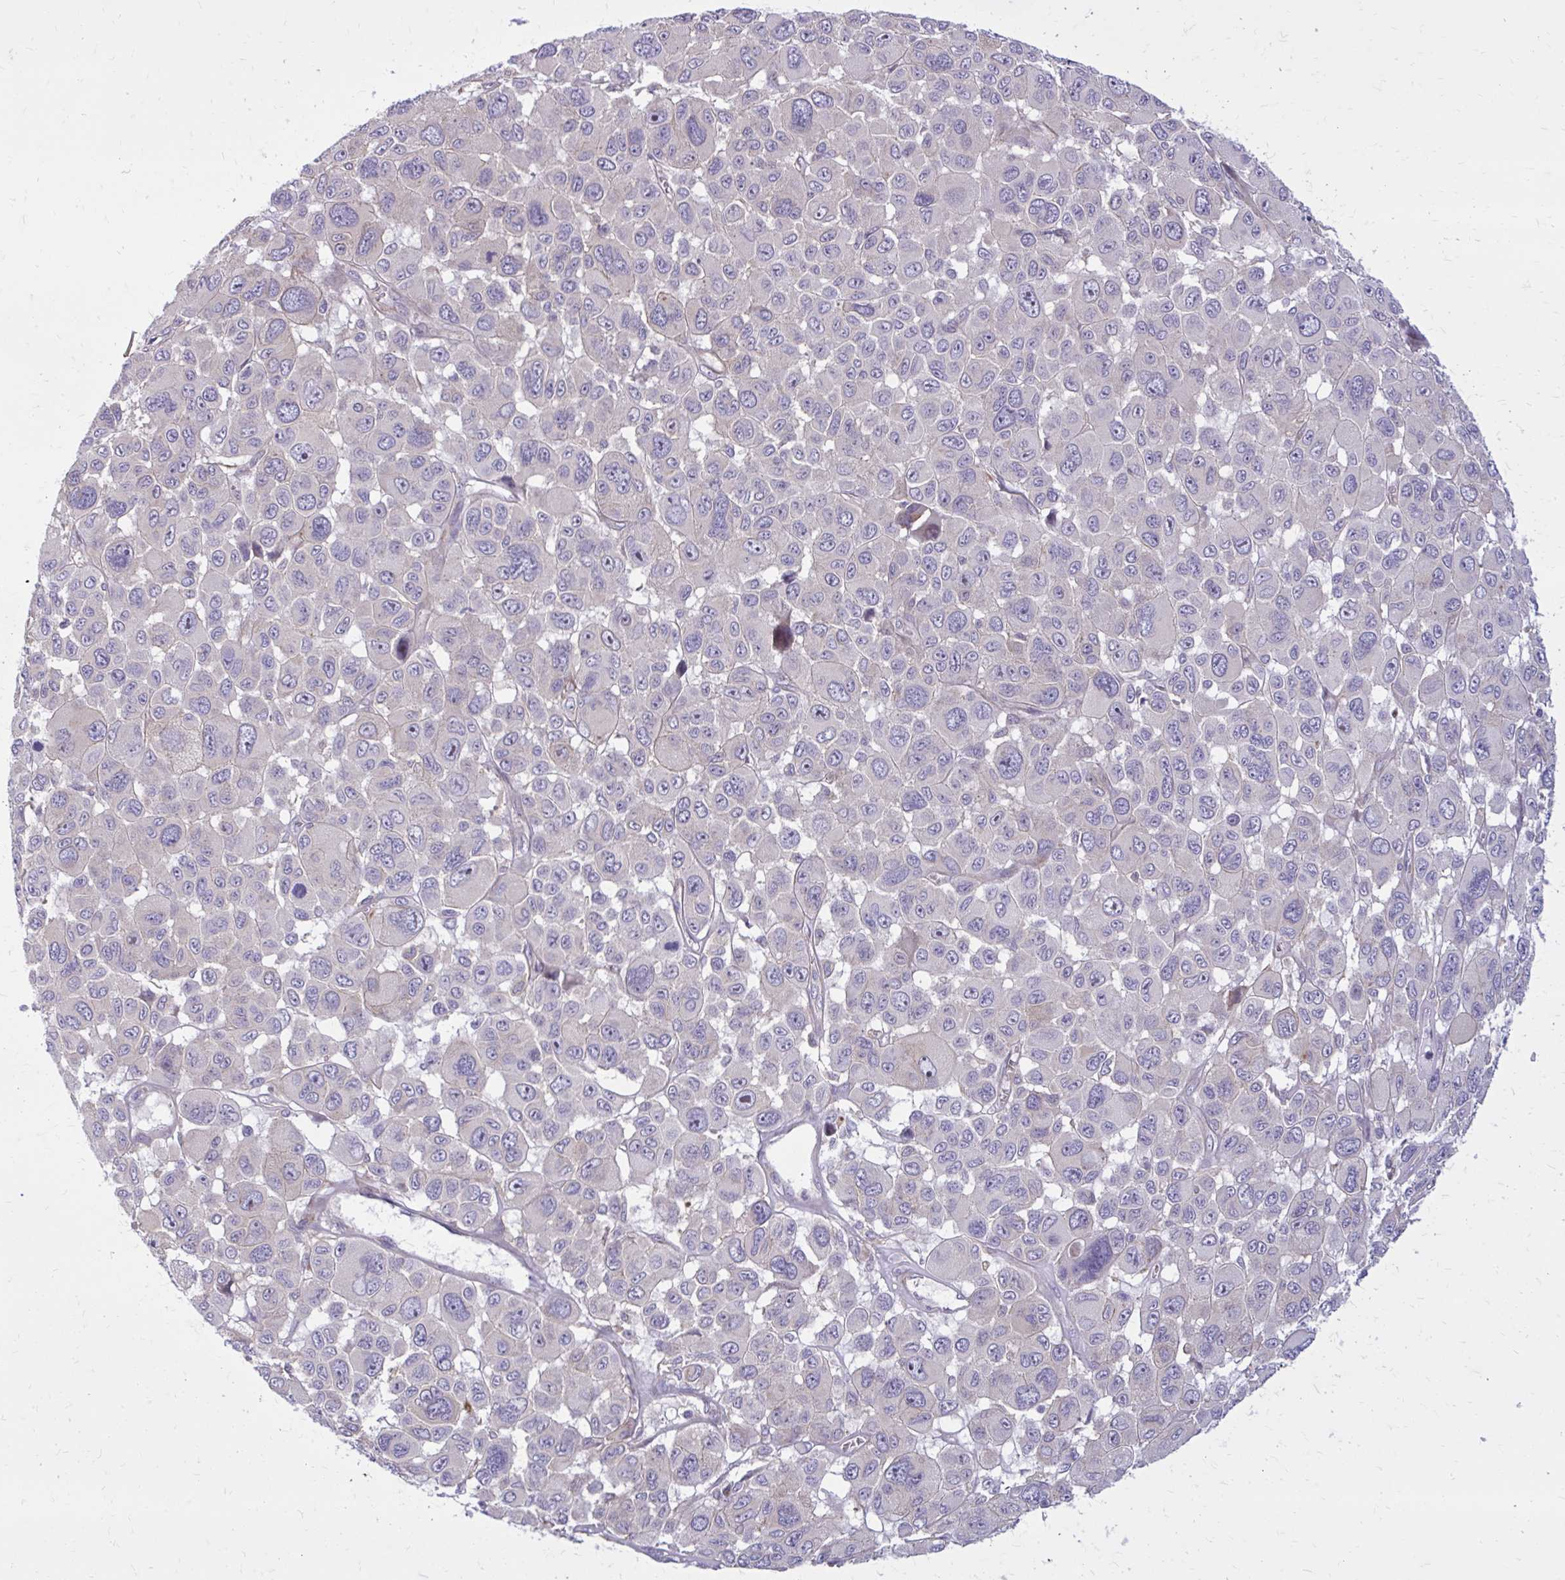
{"staining": {"intensity": "moderate", "quantity": "<25%", "location": "cytoplasmic/membranous"}, "tissue": "melanoma", "cell_type": "Tumor cells", "image_type": "cancer", "snomed": [{"axis": "morphology", "description": "Malignant melanoma, NOS"}, {"axis": "topography", "description": "Skin"}], "caption": "Malignant melanoma was stained to show a protein in brown. There is low levels of moderate cytoplasmic/membranous positivity in approximately <25% of tumor cells.", "gene": "FAP", "patient": {"sex": "female", "age": 66}}